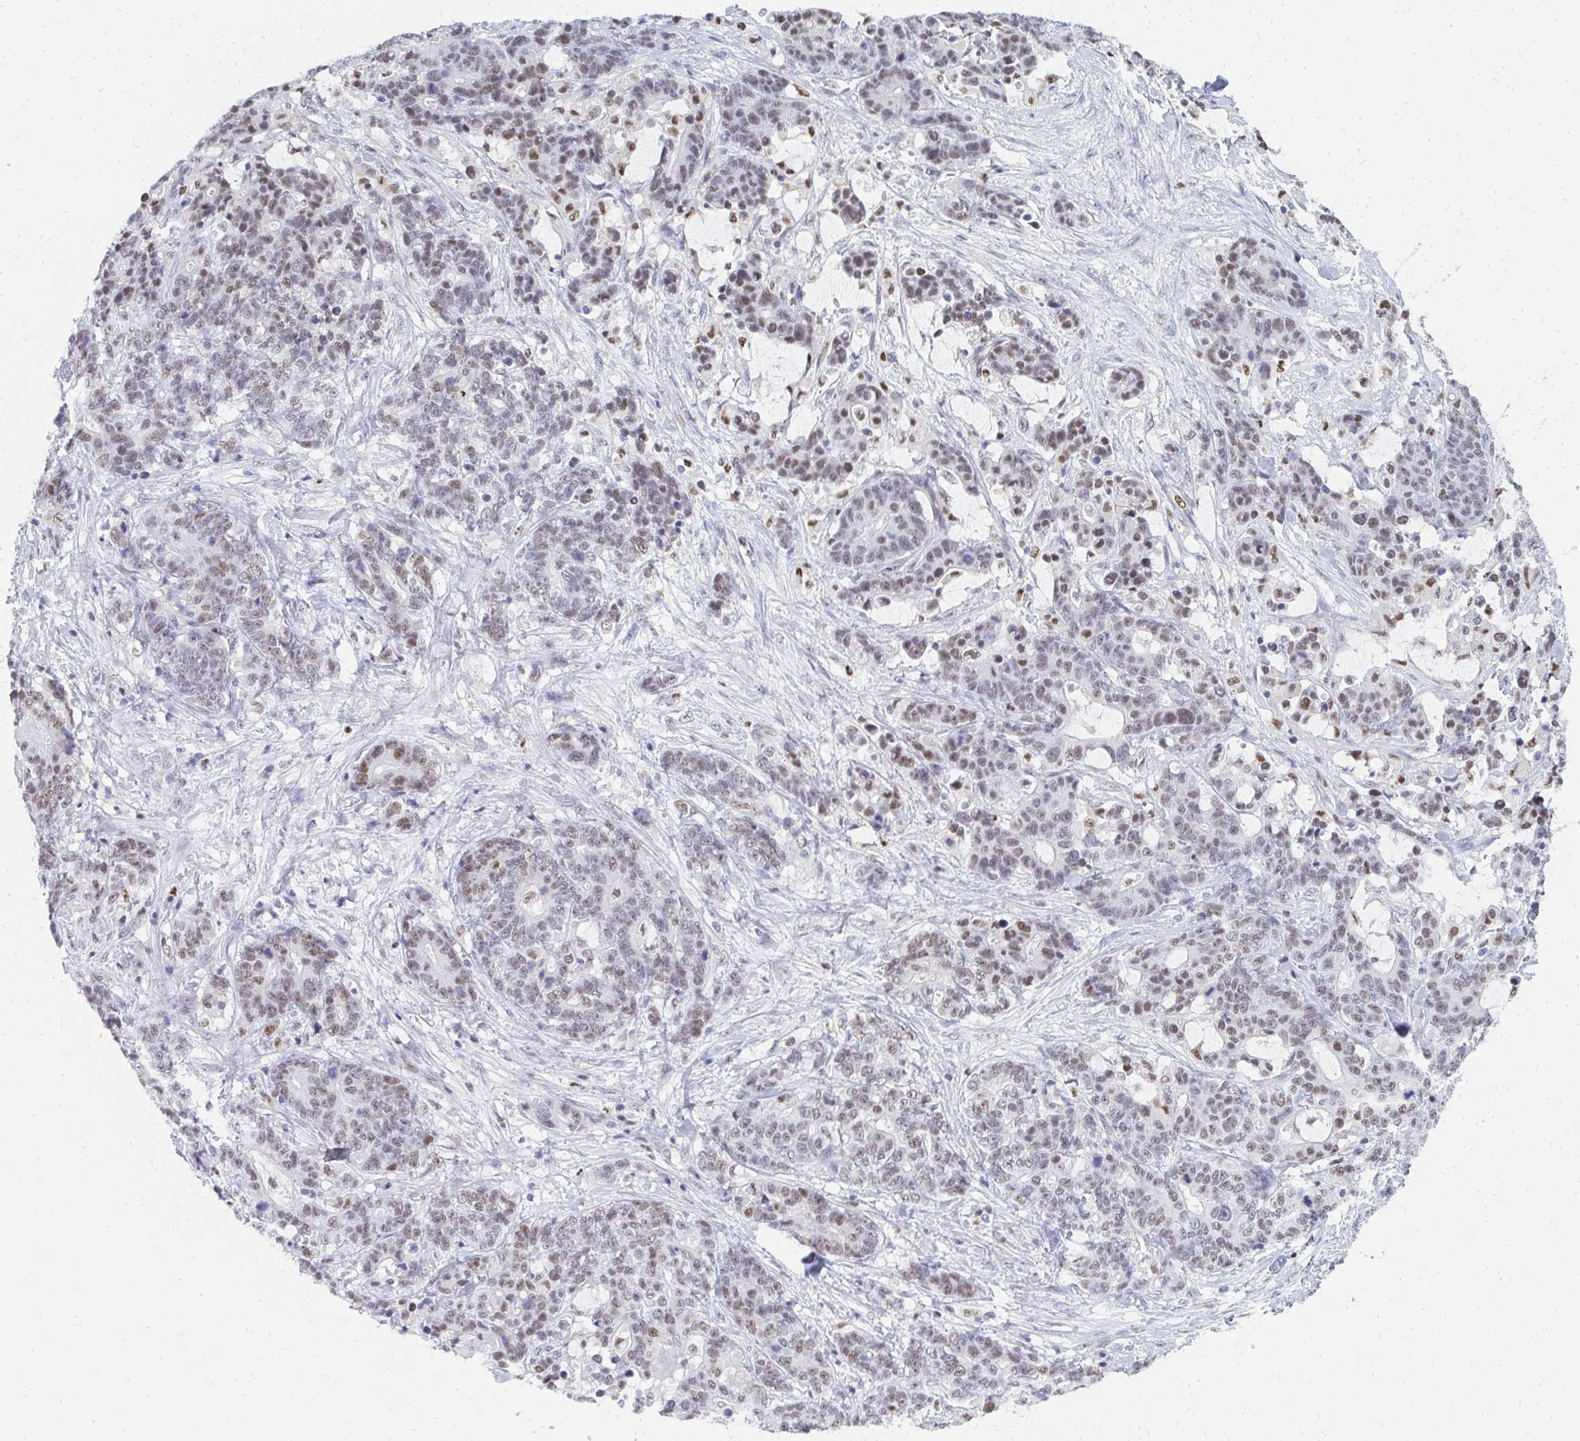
{"staining": {"intensity": "moderate", "quantity": ">75%", "location": "nuclear"}, "tissue": "stomach cancer", "cell_type": "Tumor cells", "image_type": "cancer", "snomed": [{"axis": "morphology", "description": "Normal tissue, NOS"}, {"axis": "morphology", "description": "Adenocarcinoma, NOS"}, {"axis": "topography", "description": "Stomach"}], "caption": "Adenocarcinoma (stomach) stained with DAB immunohistochemistry demonstrates medium levels of moderate nuclear staining in about >75% of tumor cells. Ihc stains the protein of interest in brown and the nuclei are stained blue.", "gene": "PLK3", "patient": {"sex": "female", "age": 64}}